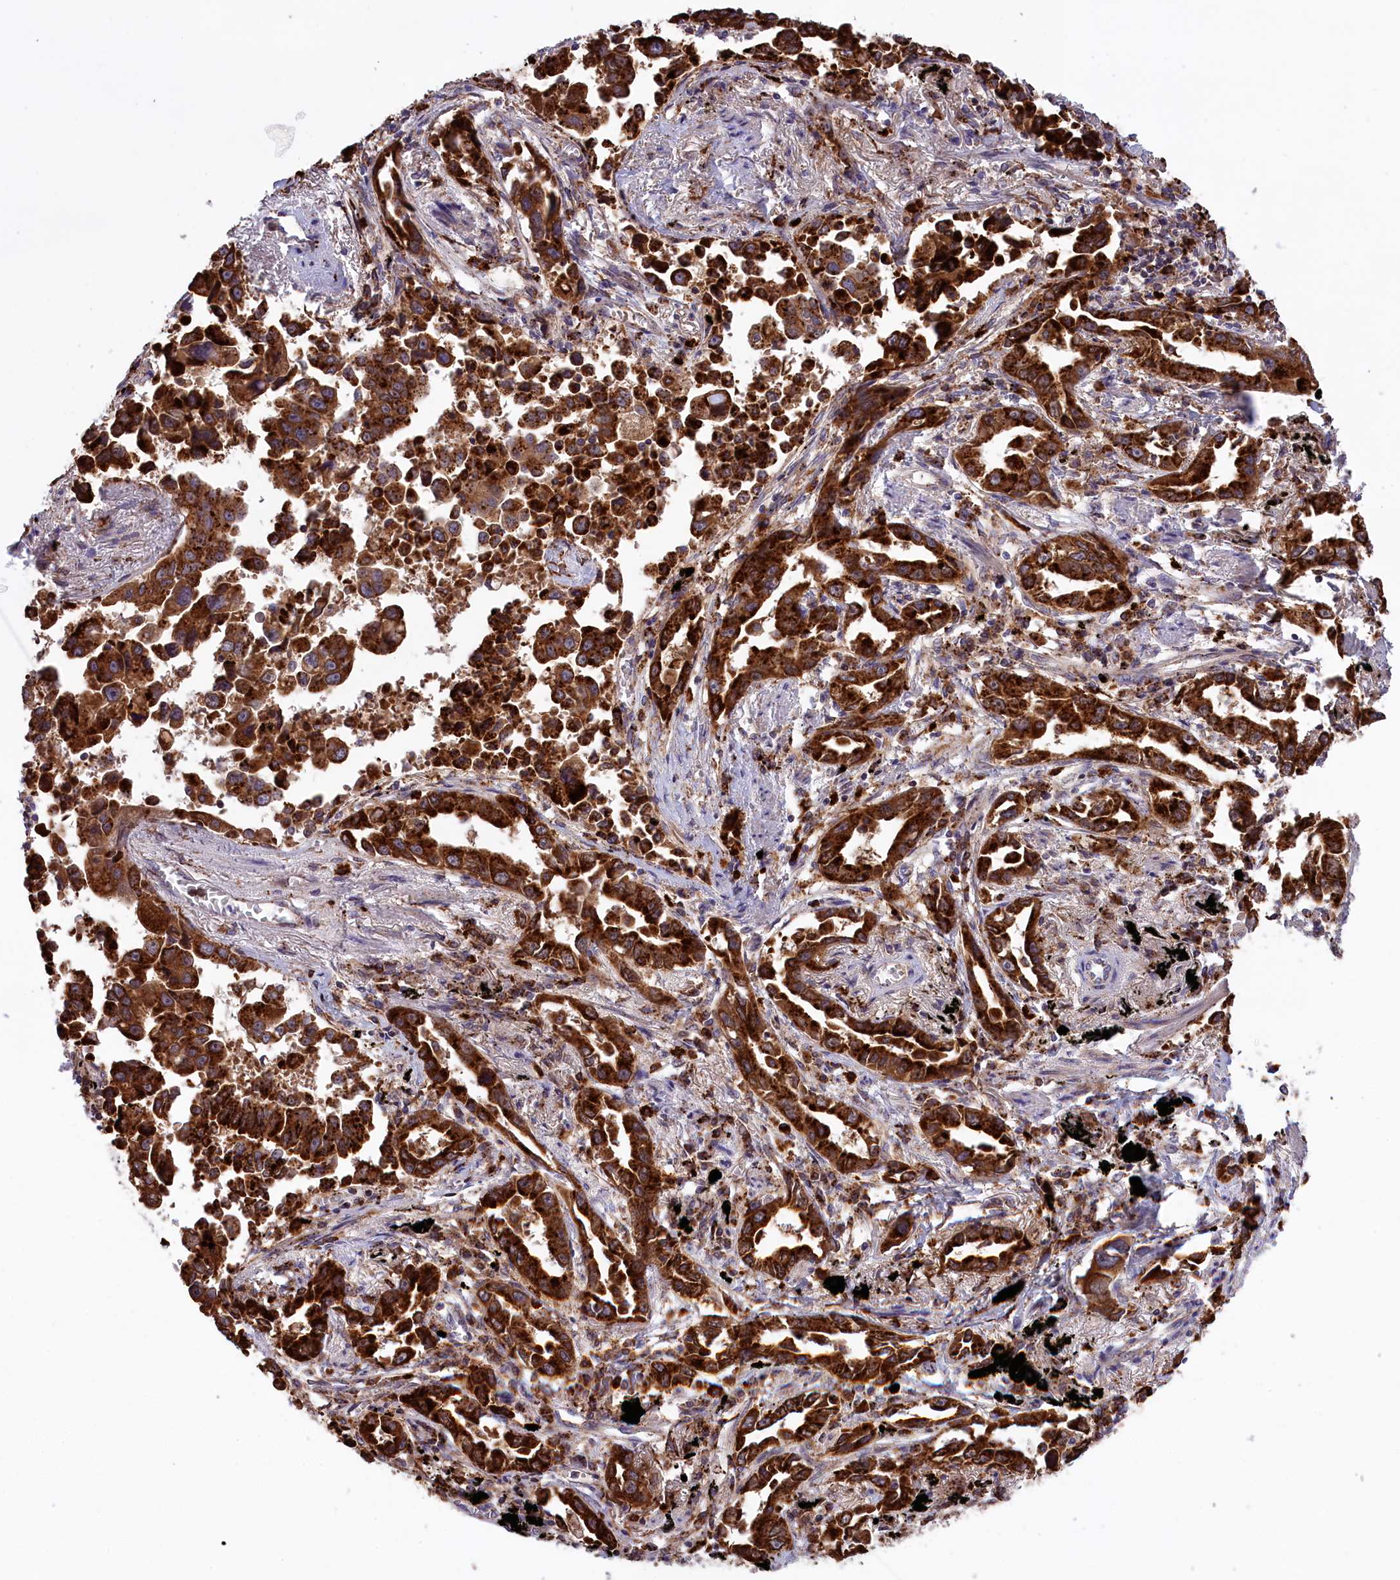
{"staining": {"intensity": "strong", "quantity": ">75%", "location": "cytoplasmic/membranous"}, "tissue": "lung cancer", "cell_type": "Tumor cells", "image_type": "cancer", "snomed": [{"axis": "morphology", "description": "Adenocarcinoma, NOS"}, {"axis": "topography", "description": "Lung"}], "caption": "The image shows a brown stain indicating the presence of a protein in the cytoplasmic/membranous of tumor cells in adenocarcinoma (lung).", "gene": "MAN2B1", "patient": {"sex": "male", "age": 67}}